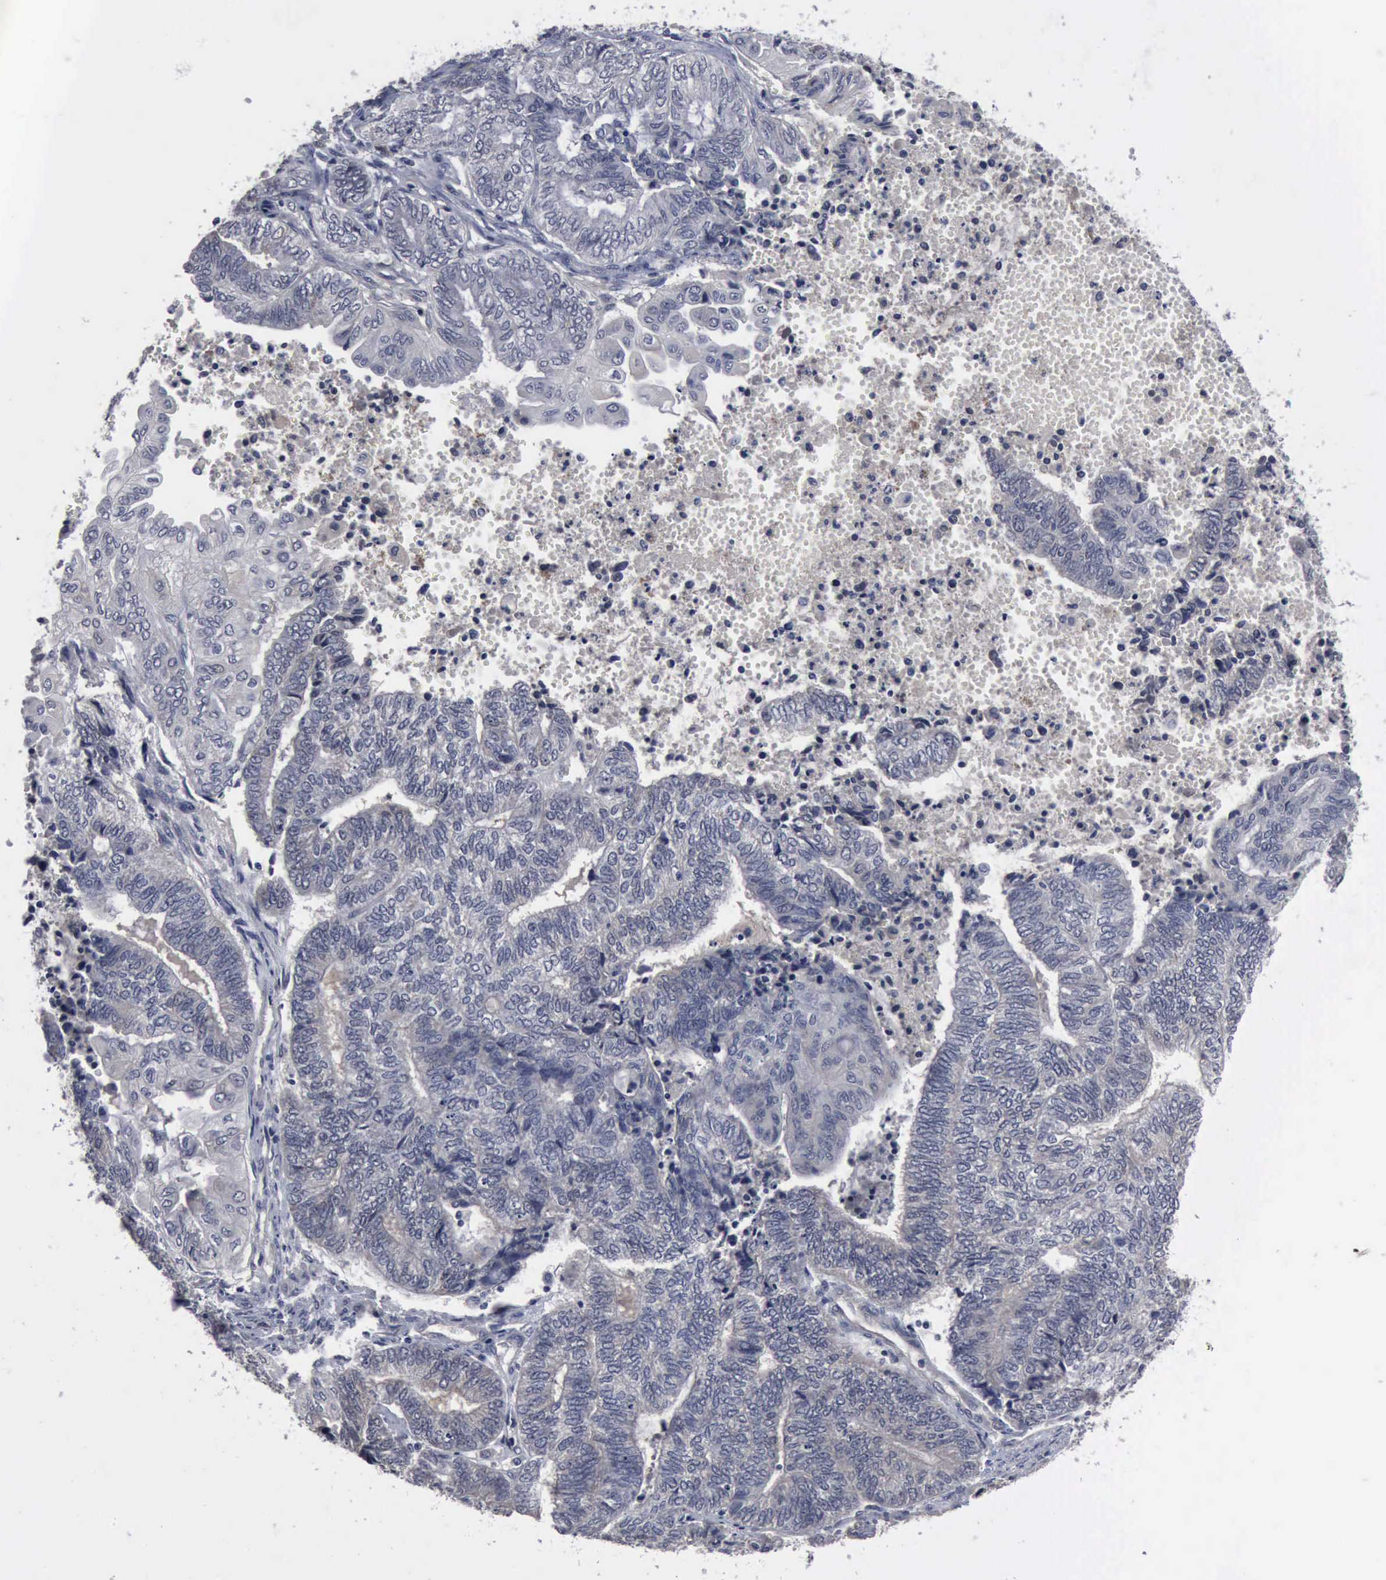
{"staining": {"intensity": "negative", "quantity": "none", "location": "none"}, "tissue": "endometrial cancer", "cell_type": "Tumor cells", "image_type": "cancer", "snomed": [{"axis": "morphology", "description": "Adenocarcinoma, NOS"}, {"axis": "topography", "description": "Uterus"}, {"axis": "topography", "description": "Endometrium"}], "caption": "Endometrial cancer (adenocarcinoma) stained for a protein using immunohistochemistry (IHC) shows no positivity tumor cells.", "gene": "MYO18B", "patient": {"sex": "female", "age": 70}}